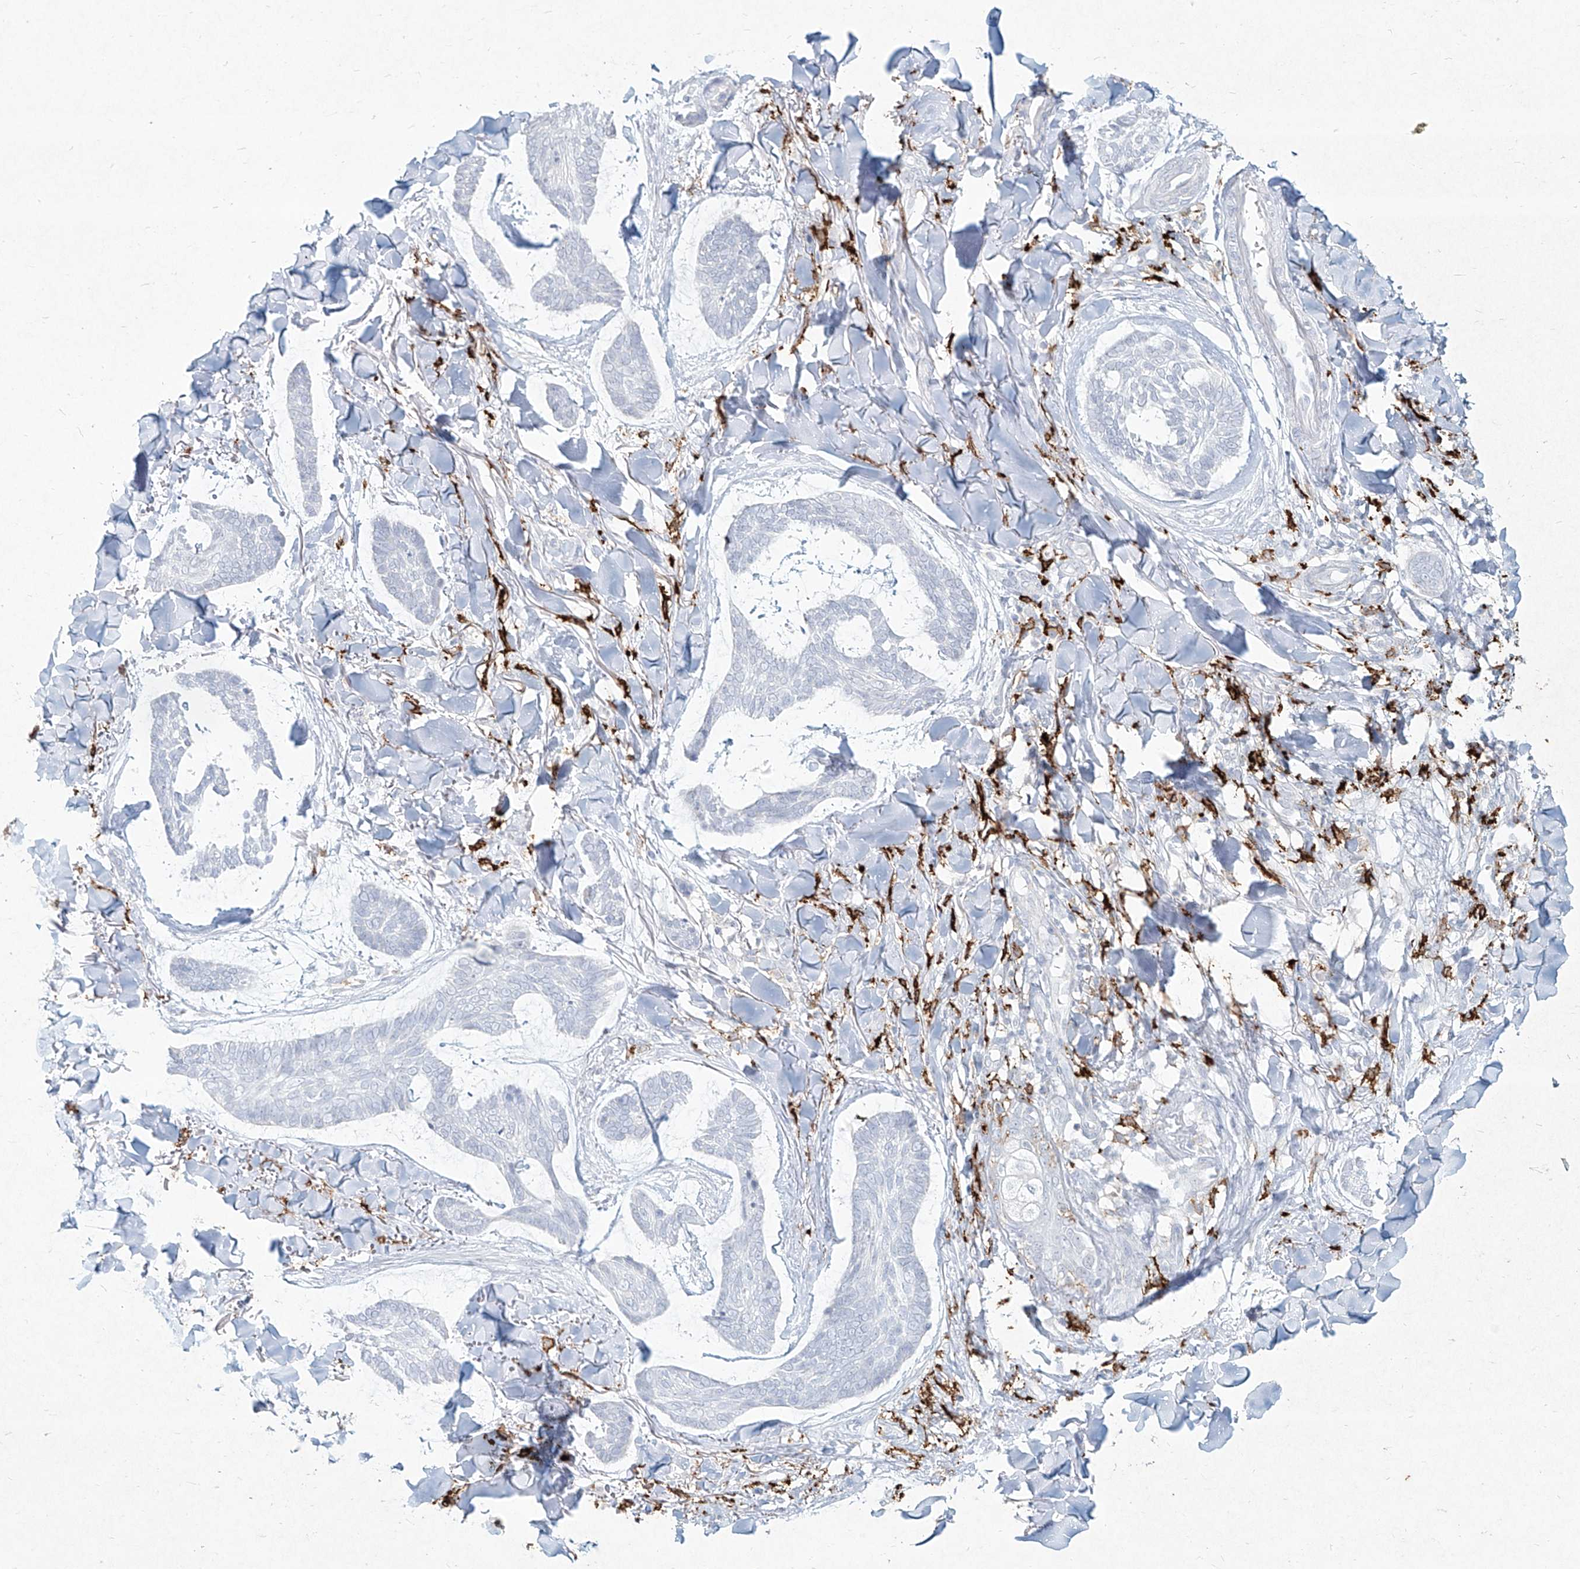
{"staining": {"intensity": "negative", "quantity": "none", "location": "none"}, "tissue": "skin cancer", "cell_type": "Tumor cells", "image_type": "cancer", "snomed": [{"axis": "morphology", "description": "Basal cell carcinoma"}, {"axis": "topography", "description": "Skin"}], "caption": "Histopathology image shows no protein staining in tumor cells of skin cancer (basal cell carcinoma) tissue.", "gene": "CD209", "patient": {"sex": "male", "age": 43}}